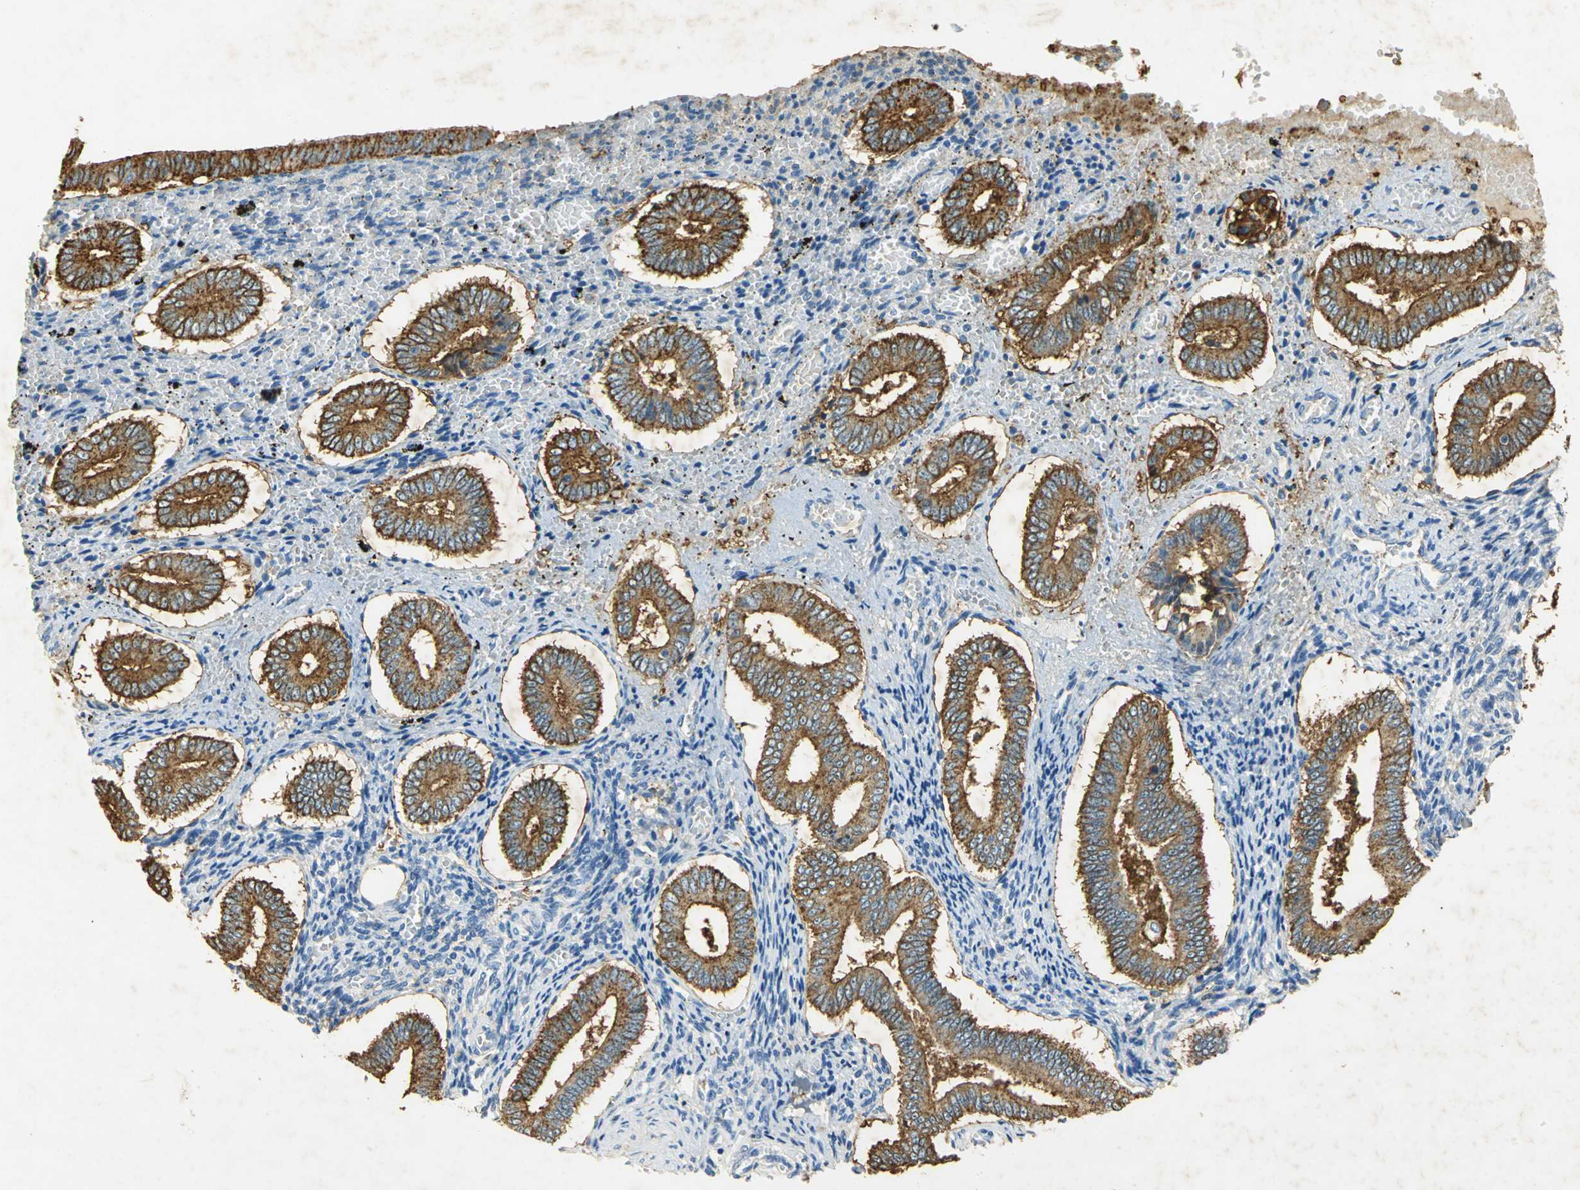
{"staining": {"intensity": "moderate", "quantity": "25%-75%", "location": "cytoplasmic/membranous"}, "tissue": "endometrium", "cell_type": "Cells in endometrial stroma", "image_type": "normal", "snomed": [{"axis": "morphology", "description": "Normal tissue, NOS"}, {"axis": "topography", "description": "Endometrium"}], "caption": "A medium amount of moderate cytoplasmic/membranous expression is identified in about 25%-75% of cells in endometrial stroma in benign endometrium. (Brightfield microscopy of DAB IHC at high magnification).", "gene": "ANXA4", "patient": {"sex": "female", "age": 42}}